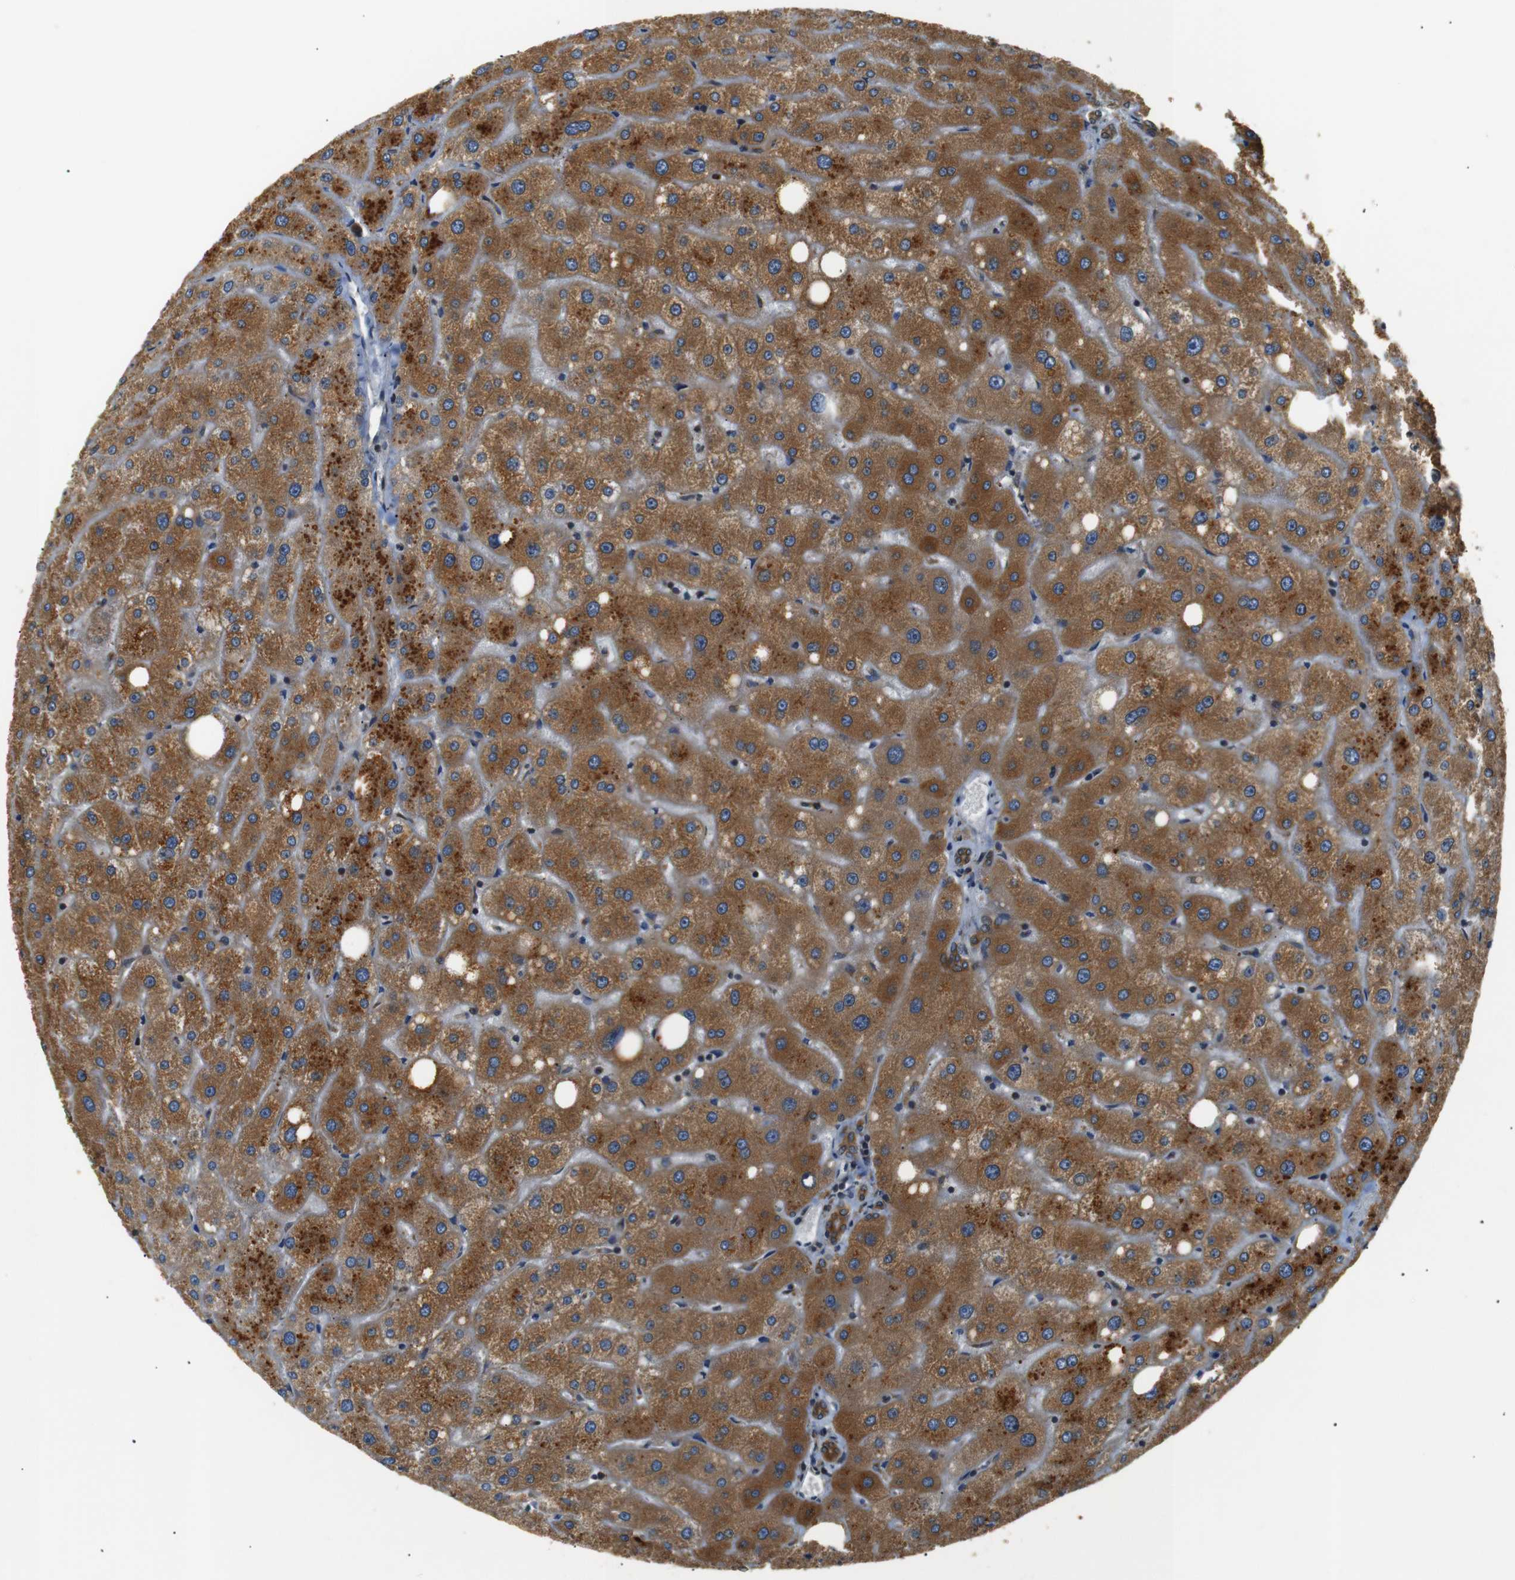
{"staining": {"intensity": "moderate", "quantity": ">75%", "location": "cytoplasmic/membranous"}, "tissue": "liver", "cell_type": "Cholangiocytes", "image_type": "normal", "snomed": [{"axis": "morphology", "description": "Normal tissue, NOS"}, {"axis": "topography", "description": "Liver"}], "caption": "Cholangiocytes exhibit medium levels of moderate cytoplasmic/membranous staining in approximately >75% of cells in benign human liver.", "gene": "TMED2", "patient": {"sex": "male", "age": 73}}